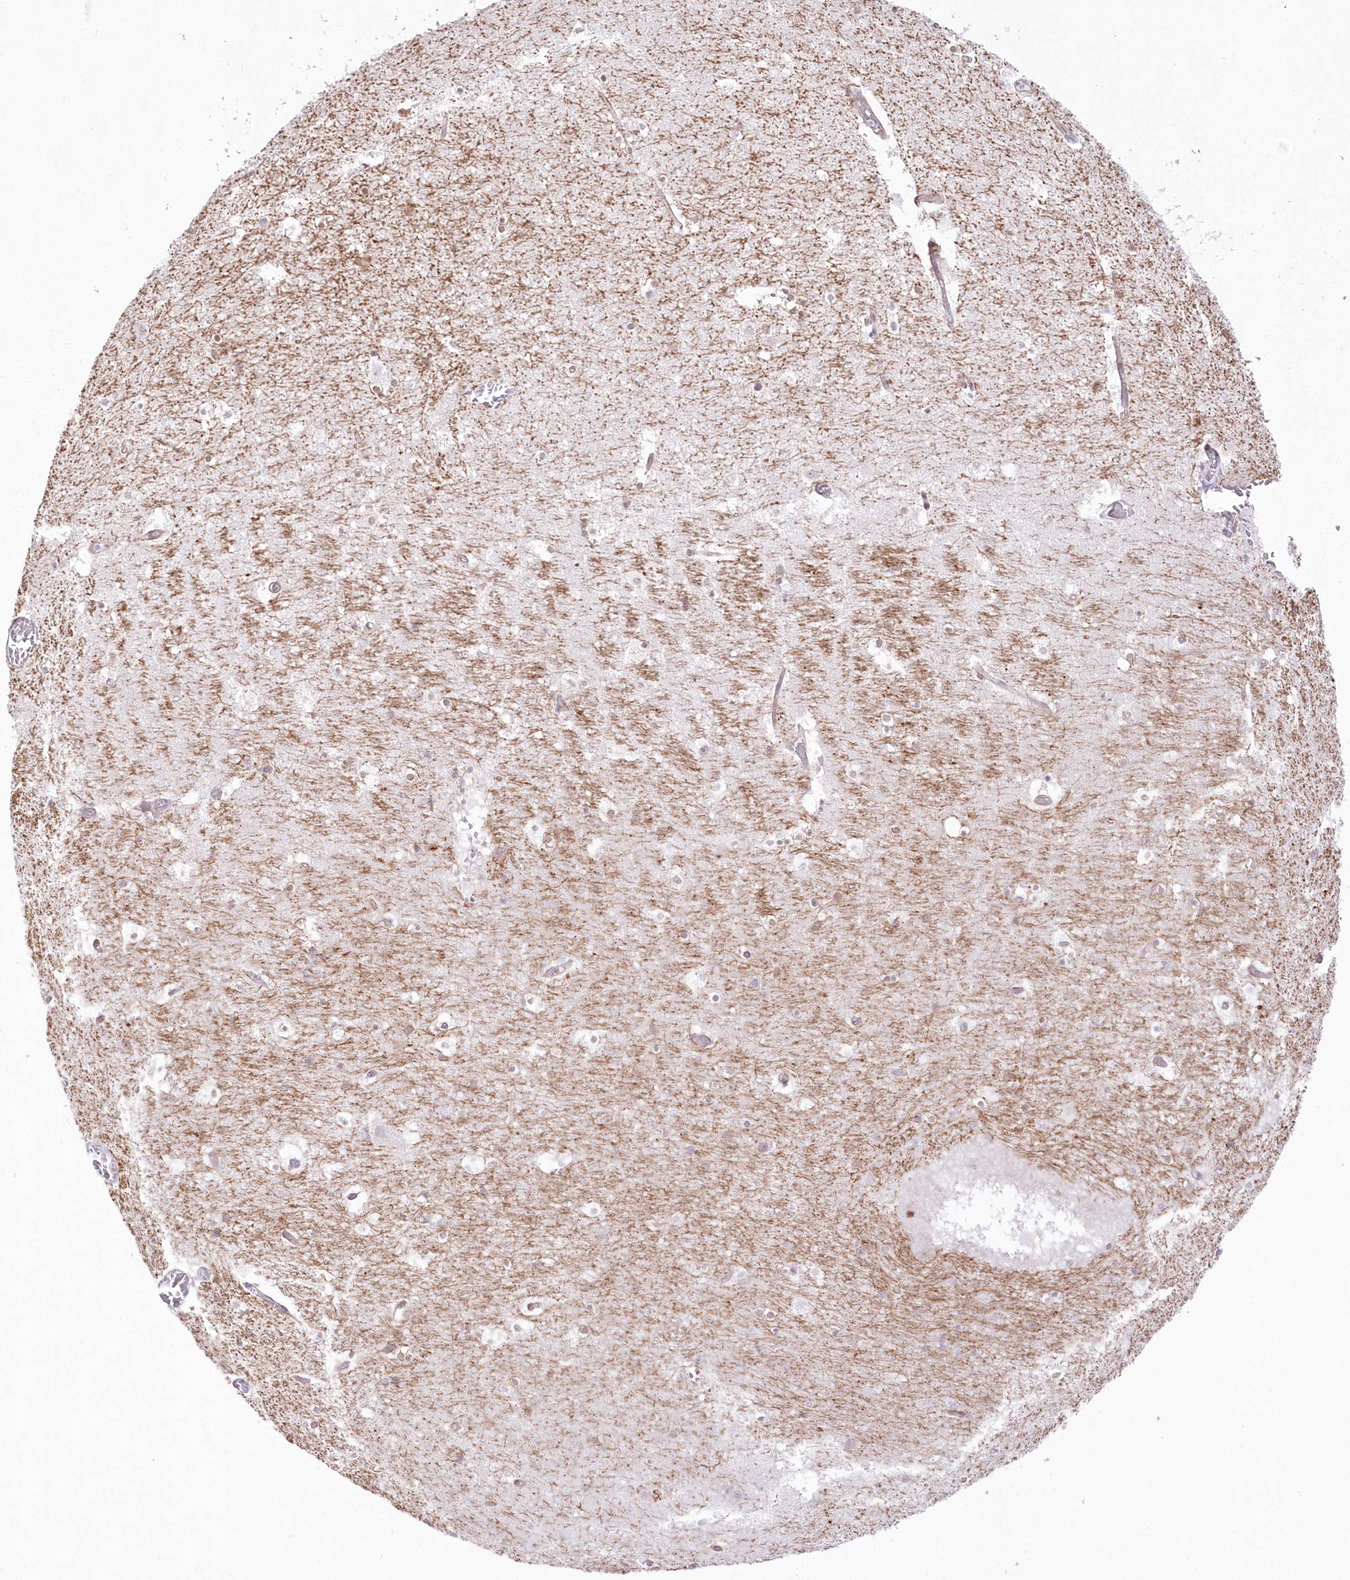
{"staining": {"intensity": "weak", "quantity": "<25%", "location": "cytoplasmic/membranous,nuclear"}, "tissue": "hippocampus", "cell_type": "Glial cells", "image_type": "normal", "snomed": [{"axis": "morphology", "description": "Normal tissue, NOS"}, {"axis": "topography", "description": "Hippocampus"}], "caption": "DAB (3,3'-diaminobenzidine) immunohistochemical staining of unremarkable human hippocampus reveals no significant staining in glial cells. Brightfield microscopy of immunohistochemistry stained with DAB (3,3'-diaminobenzidine) (brown) and hematoxylin (blue), captured at high magnification.", "gene": "SH3PXD2B", "patient": {"sex": "female", "age": 52}}